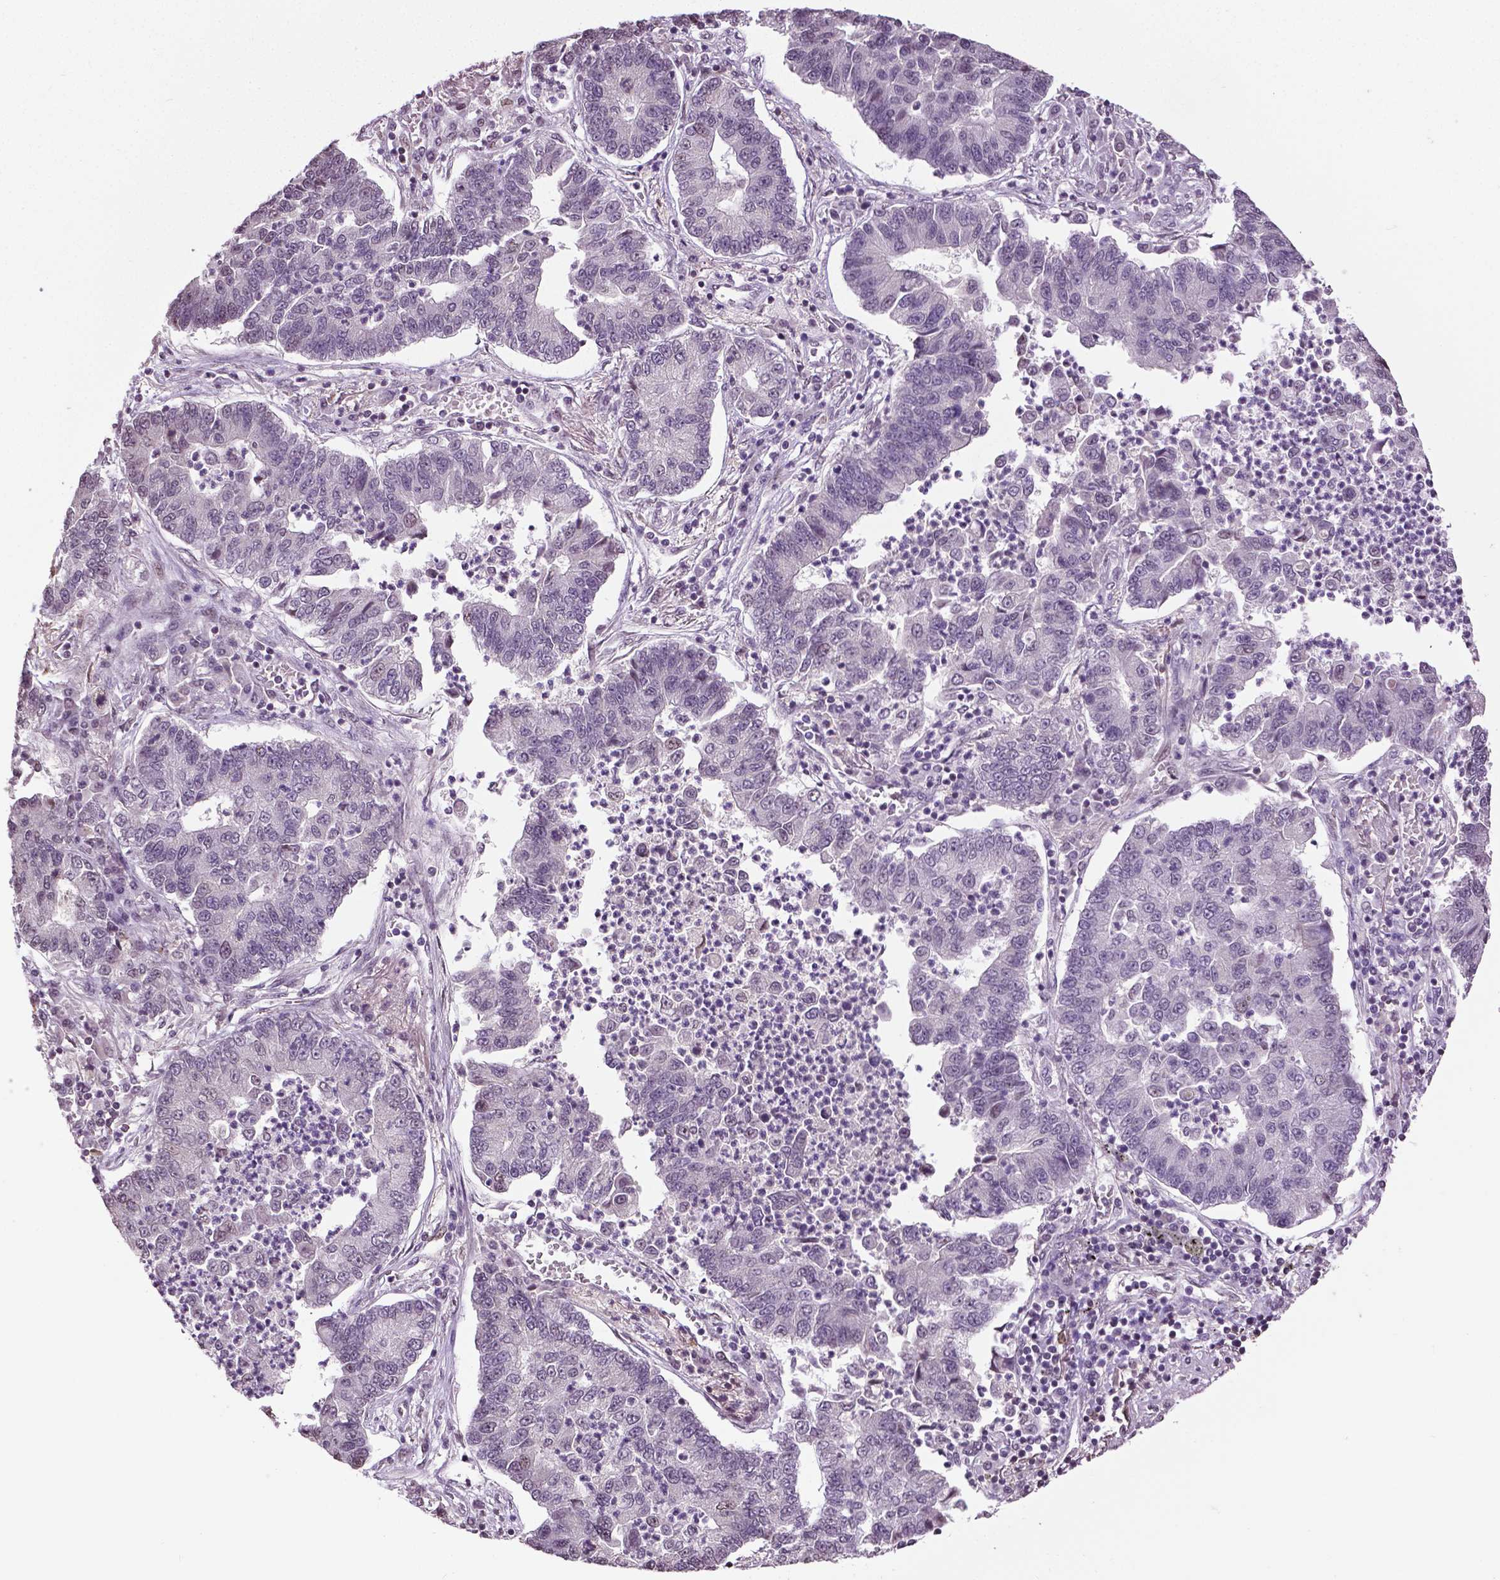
{"staining": {"intensity": "negative", "quantity": "none", "location": "none"}, "tissue": "lung cancer", "cell_type": "Tumor cells", "image_type": "cancer", "snomed": [{"axis": "morphology", "description": "Adenocarcinoma, NOS"}, {"axis": "topography", "description": "Lung"}], "caption": "Tumor cells show no significant positivity in lung cancer.", "gene": "DLX5", "patient": {"sex": "female", "age": 57}}